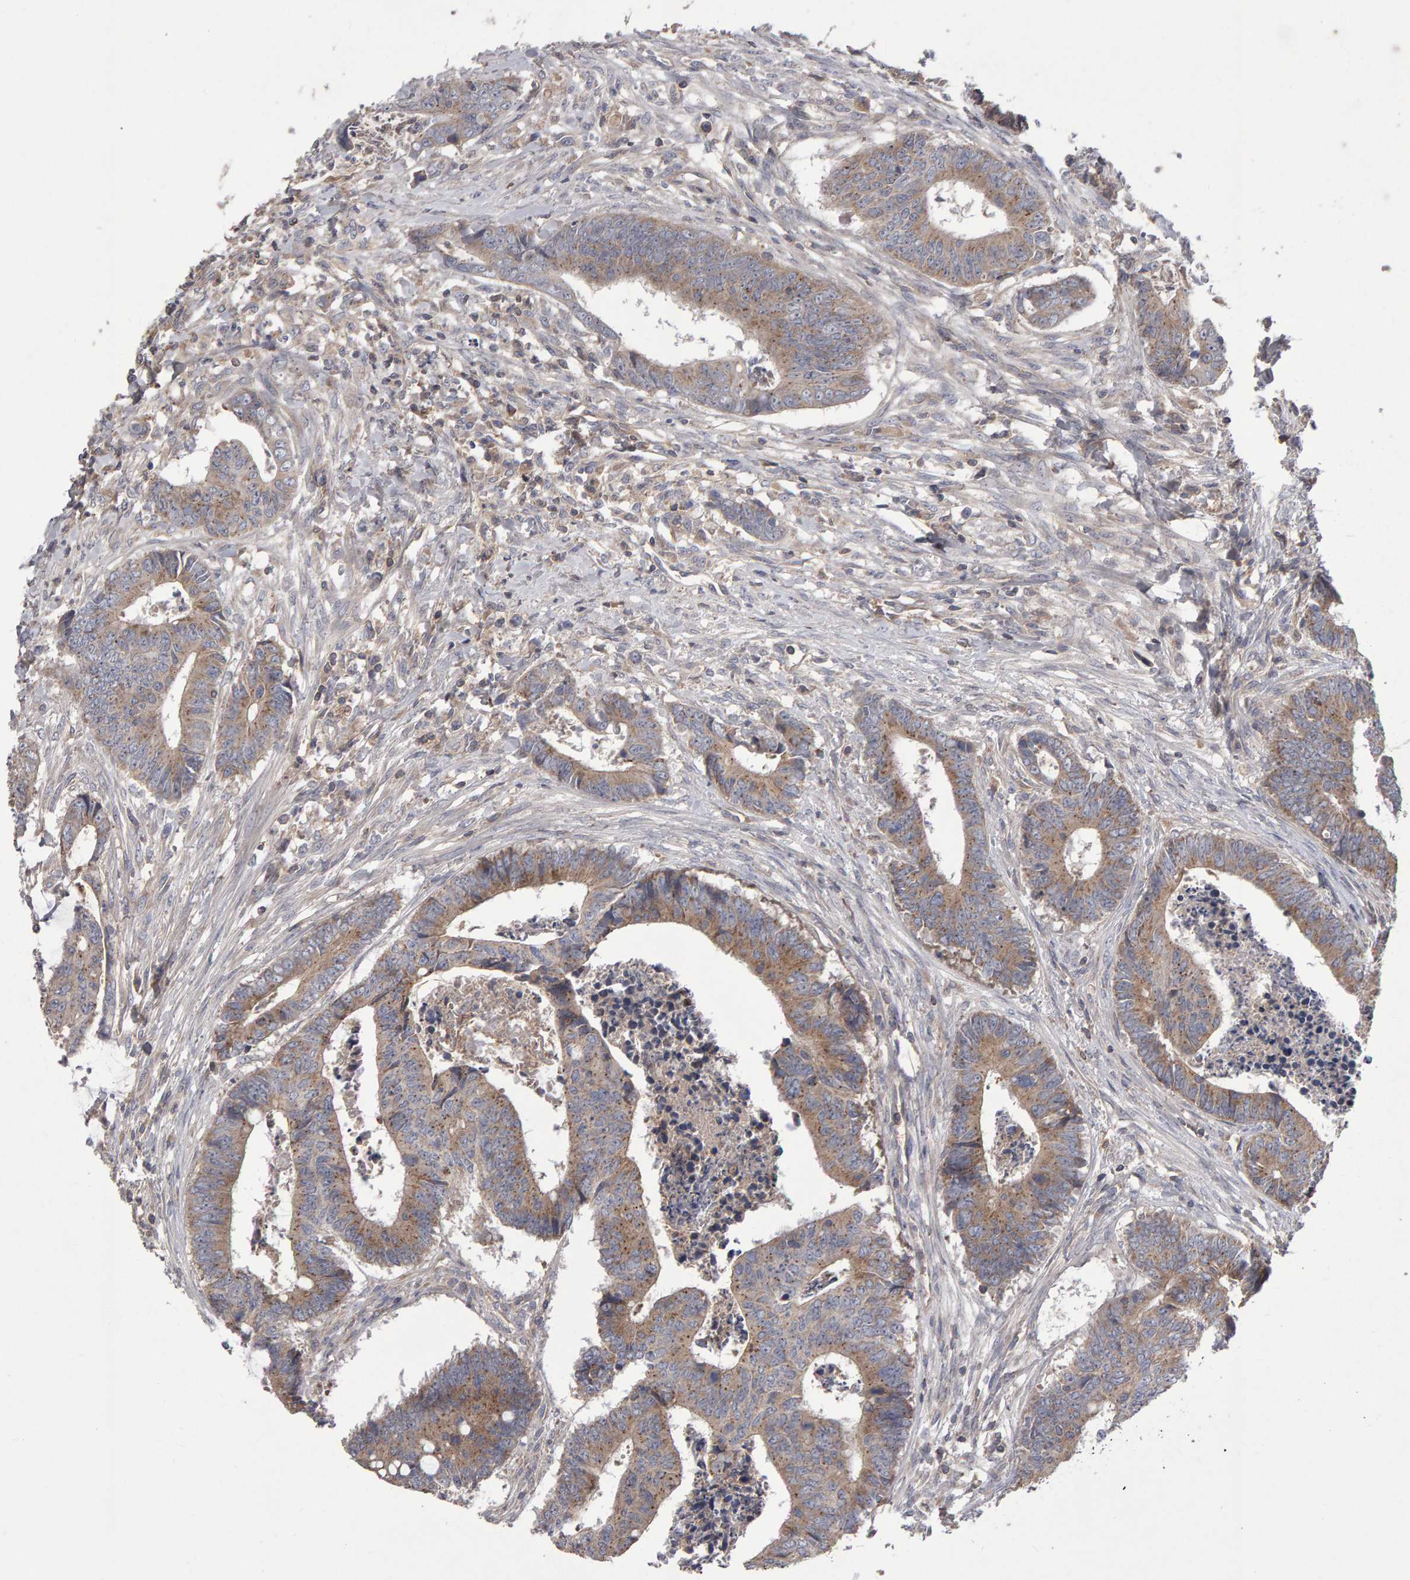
{"staining": {"intensity": "moderate", "quantity": ">75%", "location": "cytoplasmic/membranous"}, "tissue": "colorectal cancer", "cell_type": "Tumor cells", "image_type": "cancer", "snomed": [{"axis": "morphology", "description": "Adenocarcinoma, NOS"}, {"axis": "topography", "description": "Rectum"}], "caption": "Immunohistochemical staining of human colorectal cancer displays medium levels of moderate cytoplasmic/membranous staining in approximately >75% of tumor cells.", "gene": "PGS1", "patient": {"sex": "male", "age": 84}}